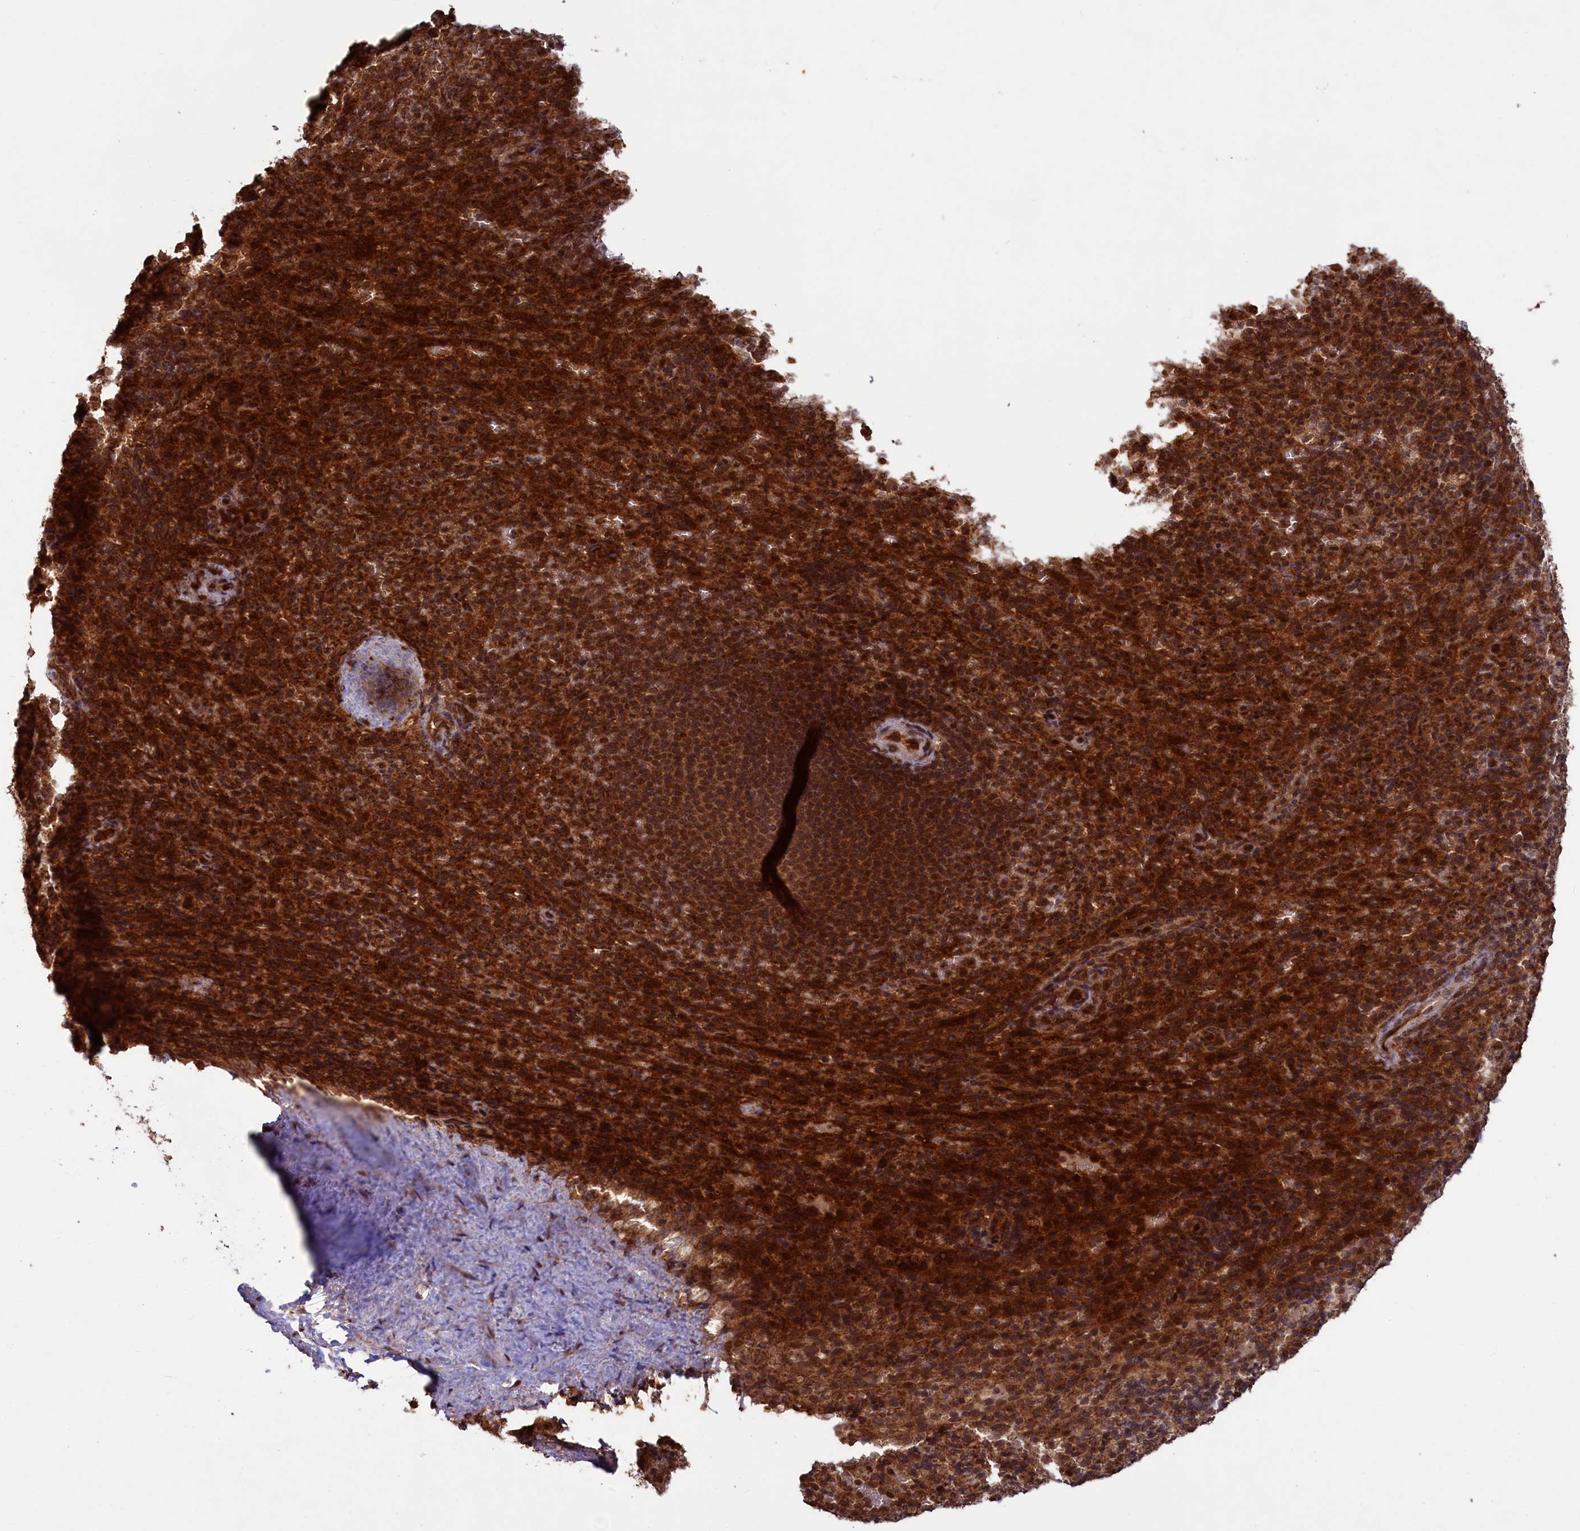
{"staining": {"intensity": "strong", "quantity": ">75%", "location": "cytoplasmic/membranous,nuclear"}, "tissue": "spleen", "cell_type": "Cells in red pulp", "image_type": "normal", "snomed": [{"axis": "morphology", "description": "Normal tissue, NOS"}, {"axis": "topography", "description": "Spleen"}], "caption": "High-power microscopy captured an immunohistochemistry image of unremarkable spleen, revealing strong cytoplasmic/membranous,nuclear expression in approximately >75% of cells in red pulp. (brown staining indicates protein expression, while blue staining denotes nuclei).", "gene": "NAE1", "patient": {"sex": "female", "age": 21}}